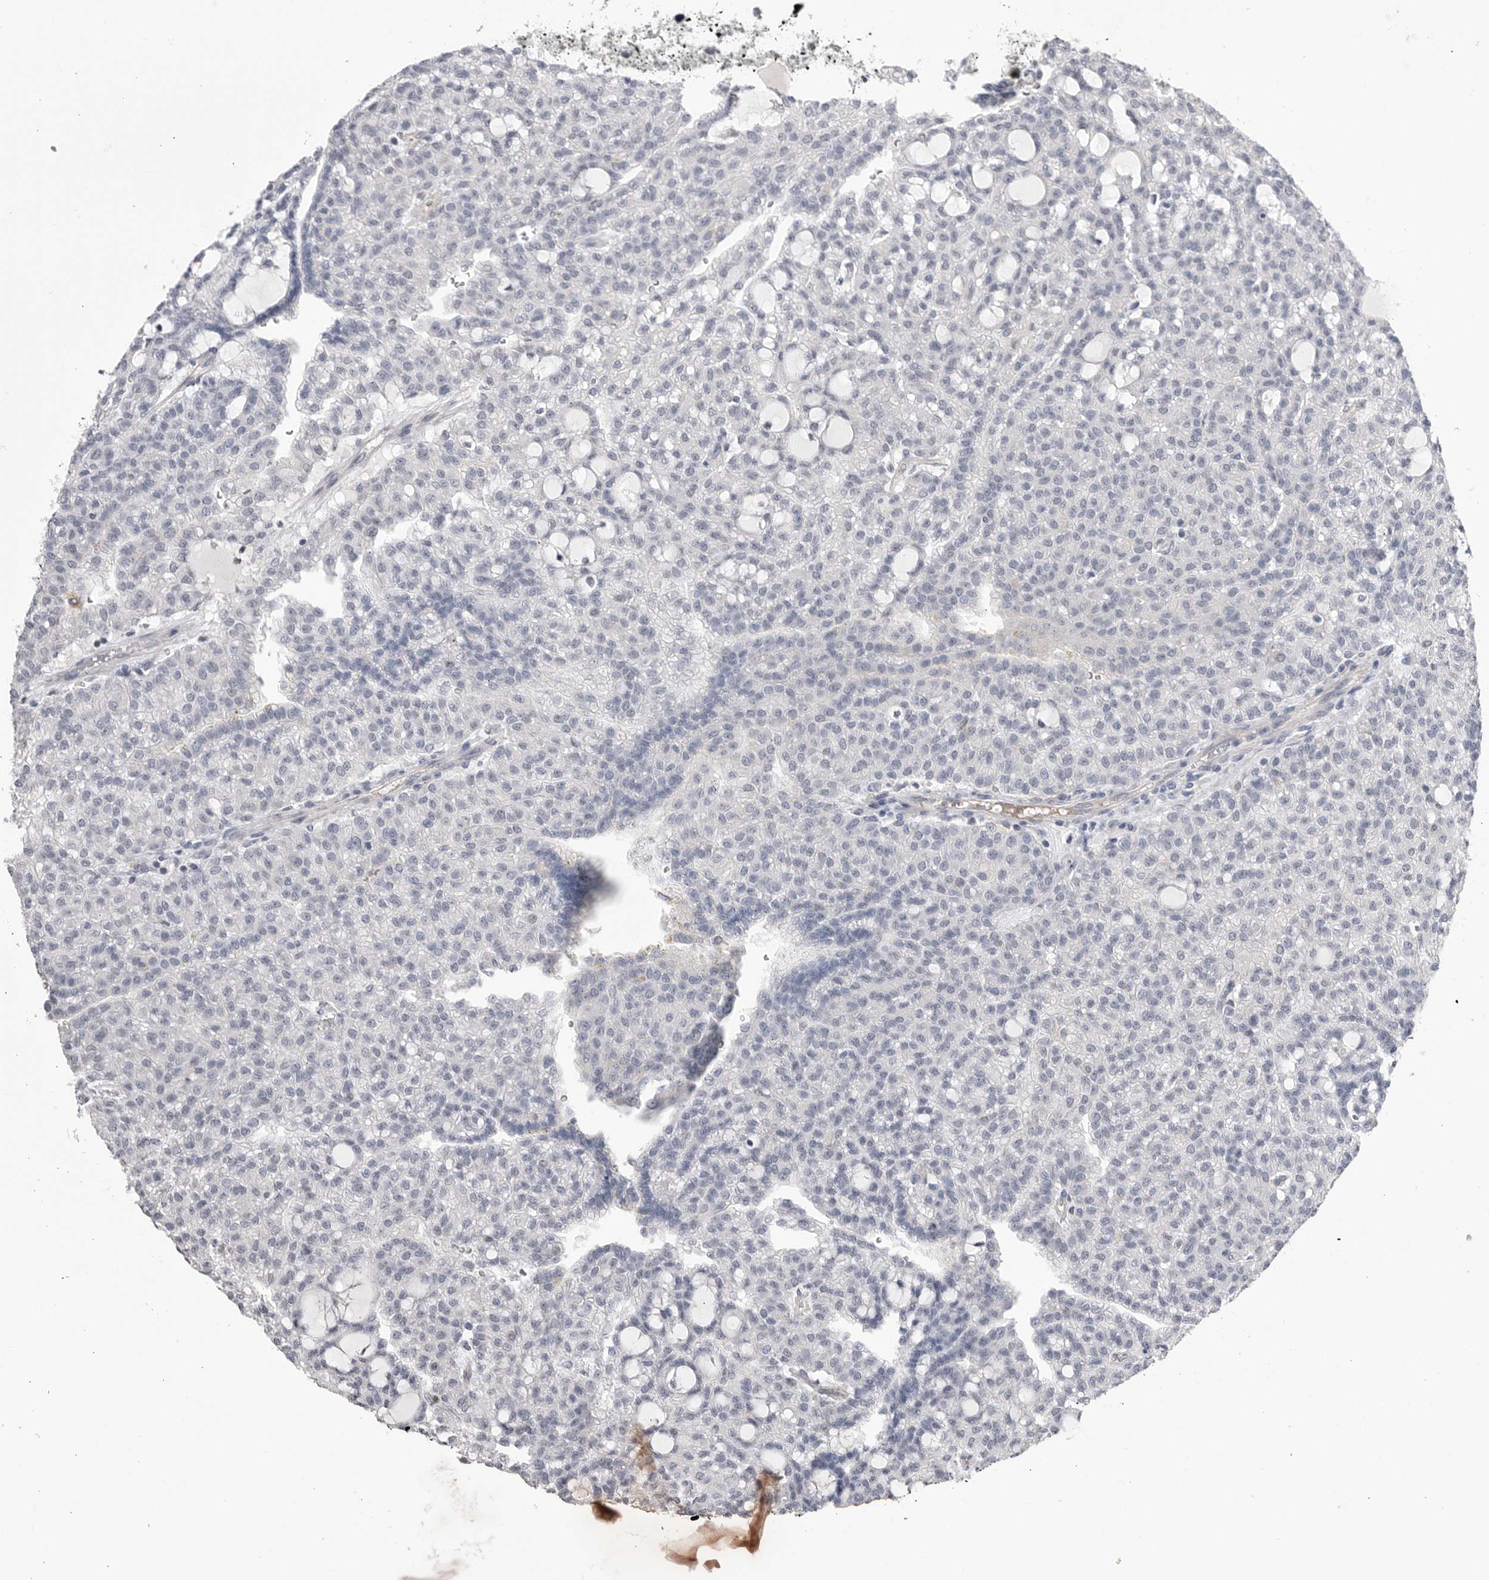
{"staining": {"intensity": "negative", "quantity": "none", "location": "none"}, "tissue": "renal cancer", "cell_type": "Tumor cells", "image_type": "cancer", "snomed": [{"axis": "morphology", "description": "Adenocarcinoma, NOS"}, {"axis": "topography", "description": "Kidney"}], "caption": "High magnification brightfield microscopy of renal cancer (adenocarcinoma) stained with DAB (brown) and counterstained with hematoxylin (blue): tumor cells show no significant staining.", "gene": "DLGAP3", "patient": {"sex": "male", "age": 63}}